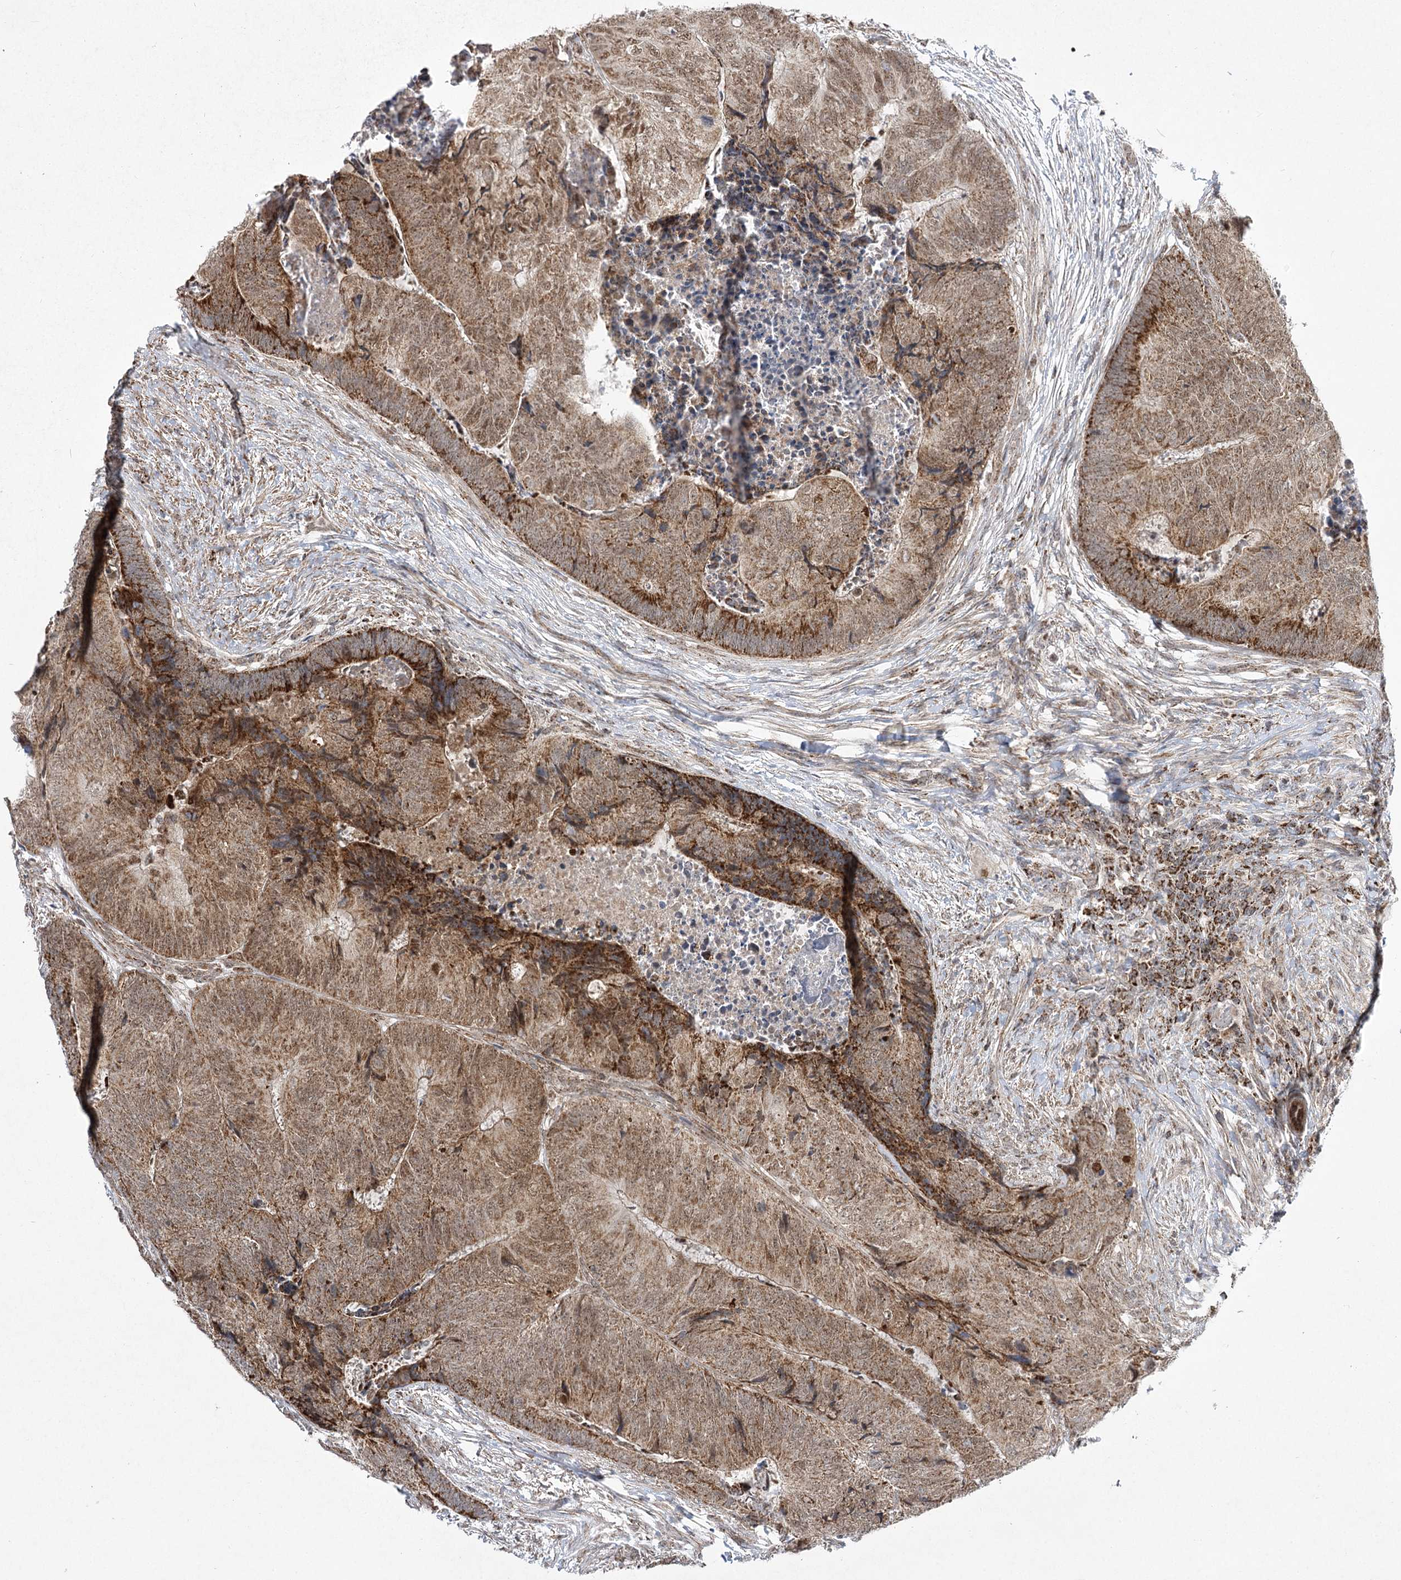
{"staining": {"intensity": "moderate", "quantity": ">75%", "location": "cytoplasmic/membranous,nuclear"}, "tissue": "colorectal cancer", "cell_type": "Tumor cells", "image_type": "cancer", "snomed": [{"axis": "morphology", "description": "Adenocarcinoma, NOS"}, {"axis": "topography", "description": "Colon"}], "caption": "Colorectal cancer tissue shows moderate cytoplasmic/membranous and nuclear positivity in about >75% of tumor cells", "gene": "SLC4A1AP", "patient": {"sex": "female", "age": 67}}